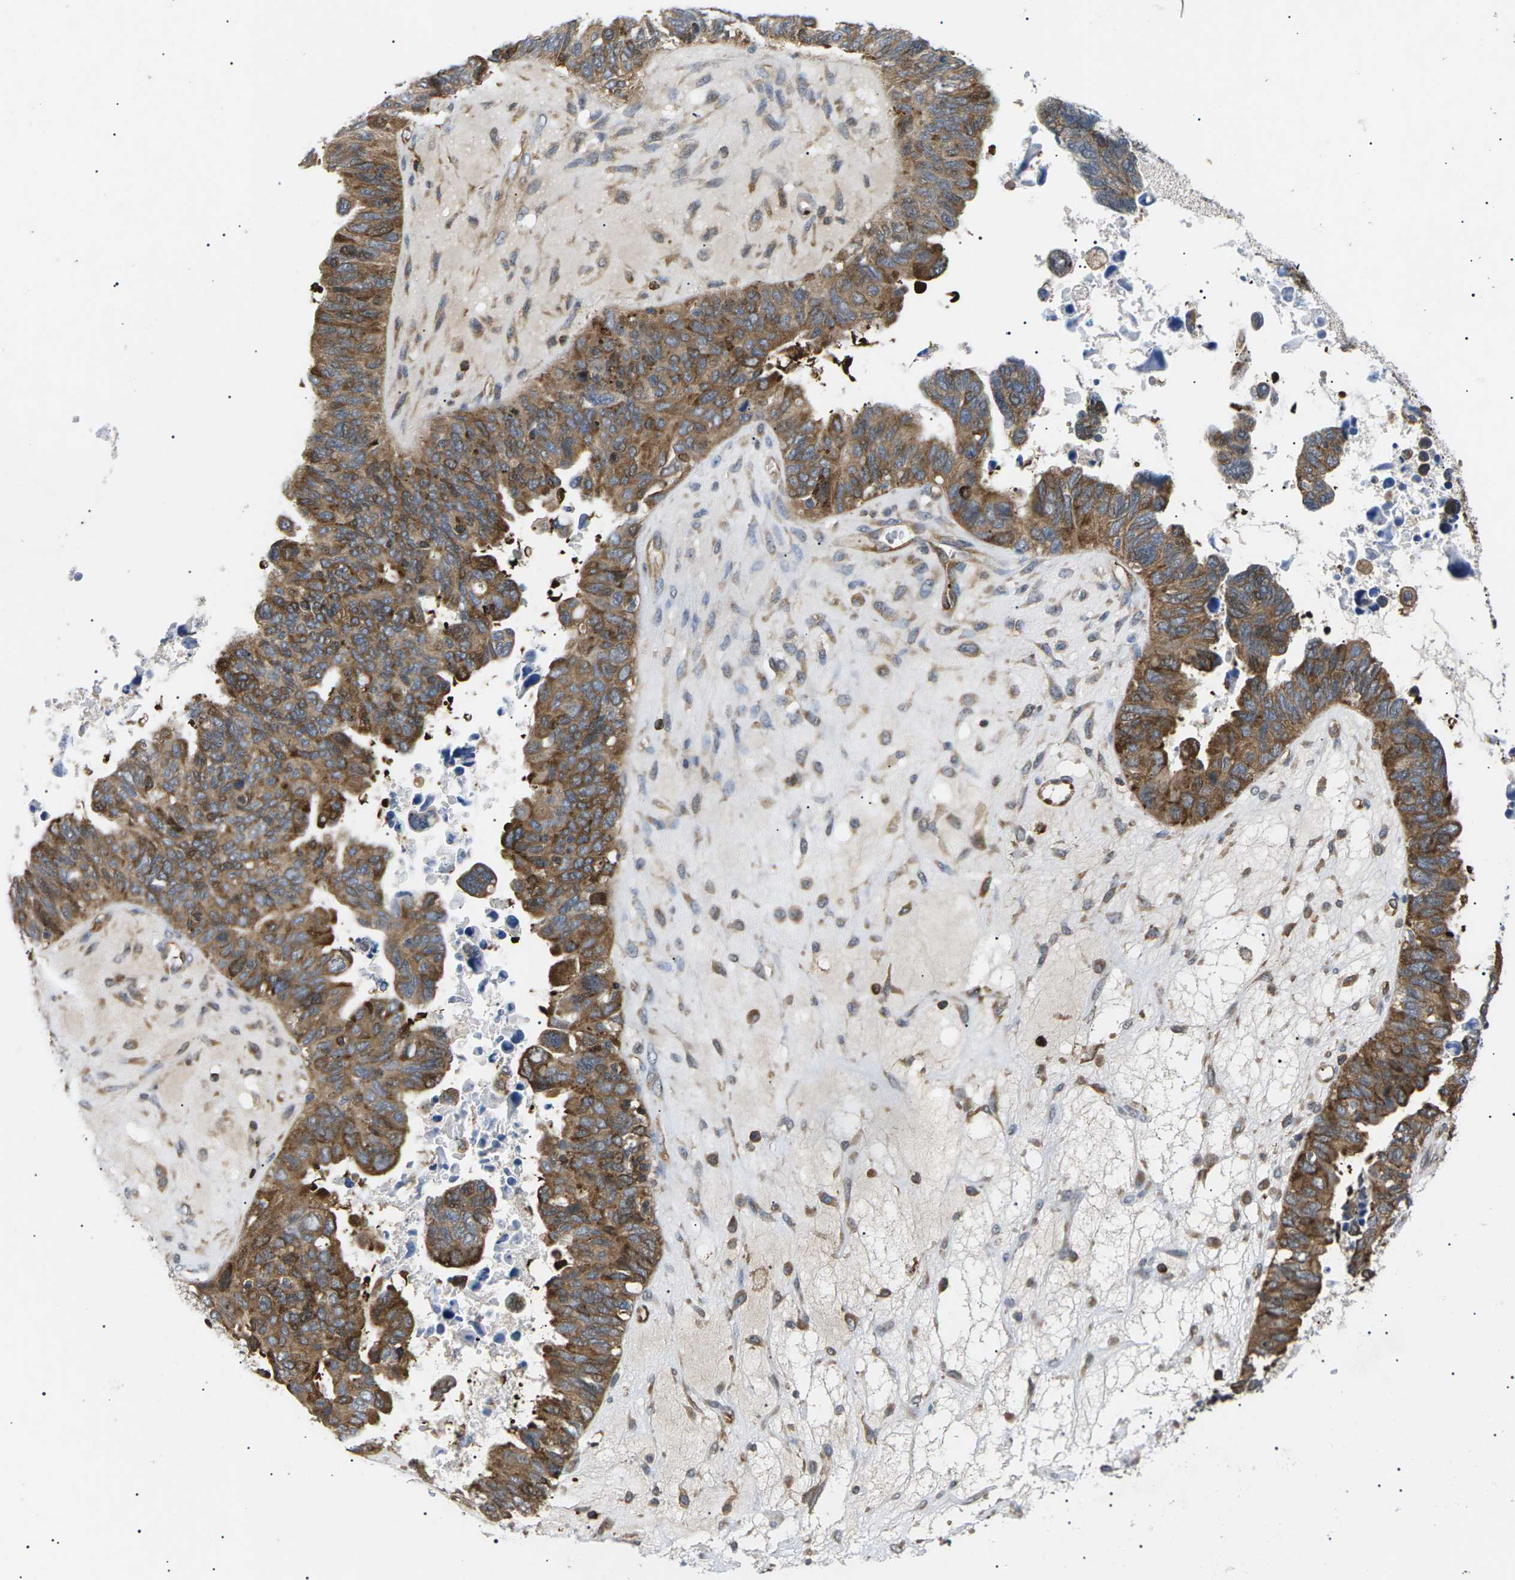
{"staining": {"intensity": "moderate", "quantity": ">75%", "location": "cytoplasmic/membranous"}, "tissue": "ovarian cancer", "cell_type": "Tumor cells", "image_type": "cancer", "snomed": [{"axis": "morphology", "description": "Cystadenocarcinoma, serous, NOS"}, {"axis": "topography", "description": "Ovary"}], "caption": "Ovarian cancer (serous cystadenocarcinoma) stained with DAB immunohistochemistry displays medium levels of moderate cytoplasmic/membranous staining in about >75% of tumor cells. (Stains: DAB in brown, nuclei in blue, Microscopy: brightfield microscopy at high magnification).", "gene": "TMTC4", "patient": {"sex": "female", "age": 79}}